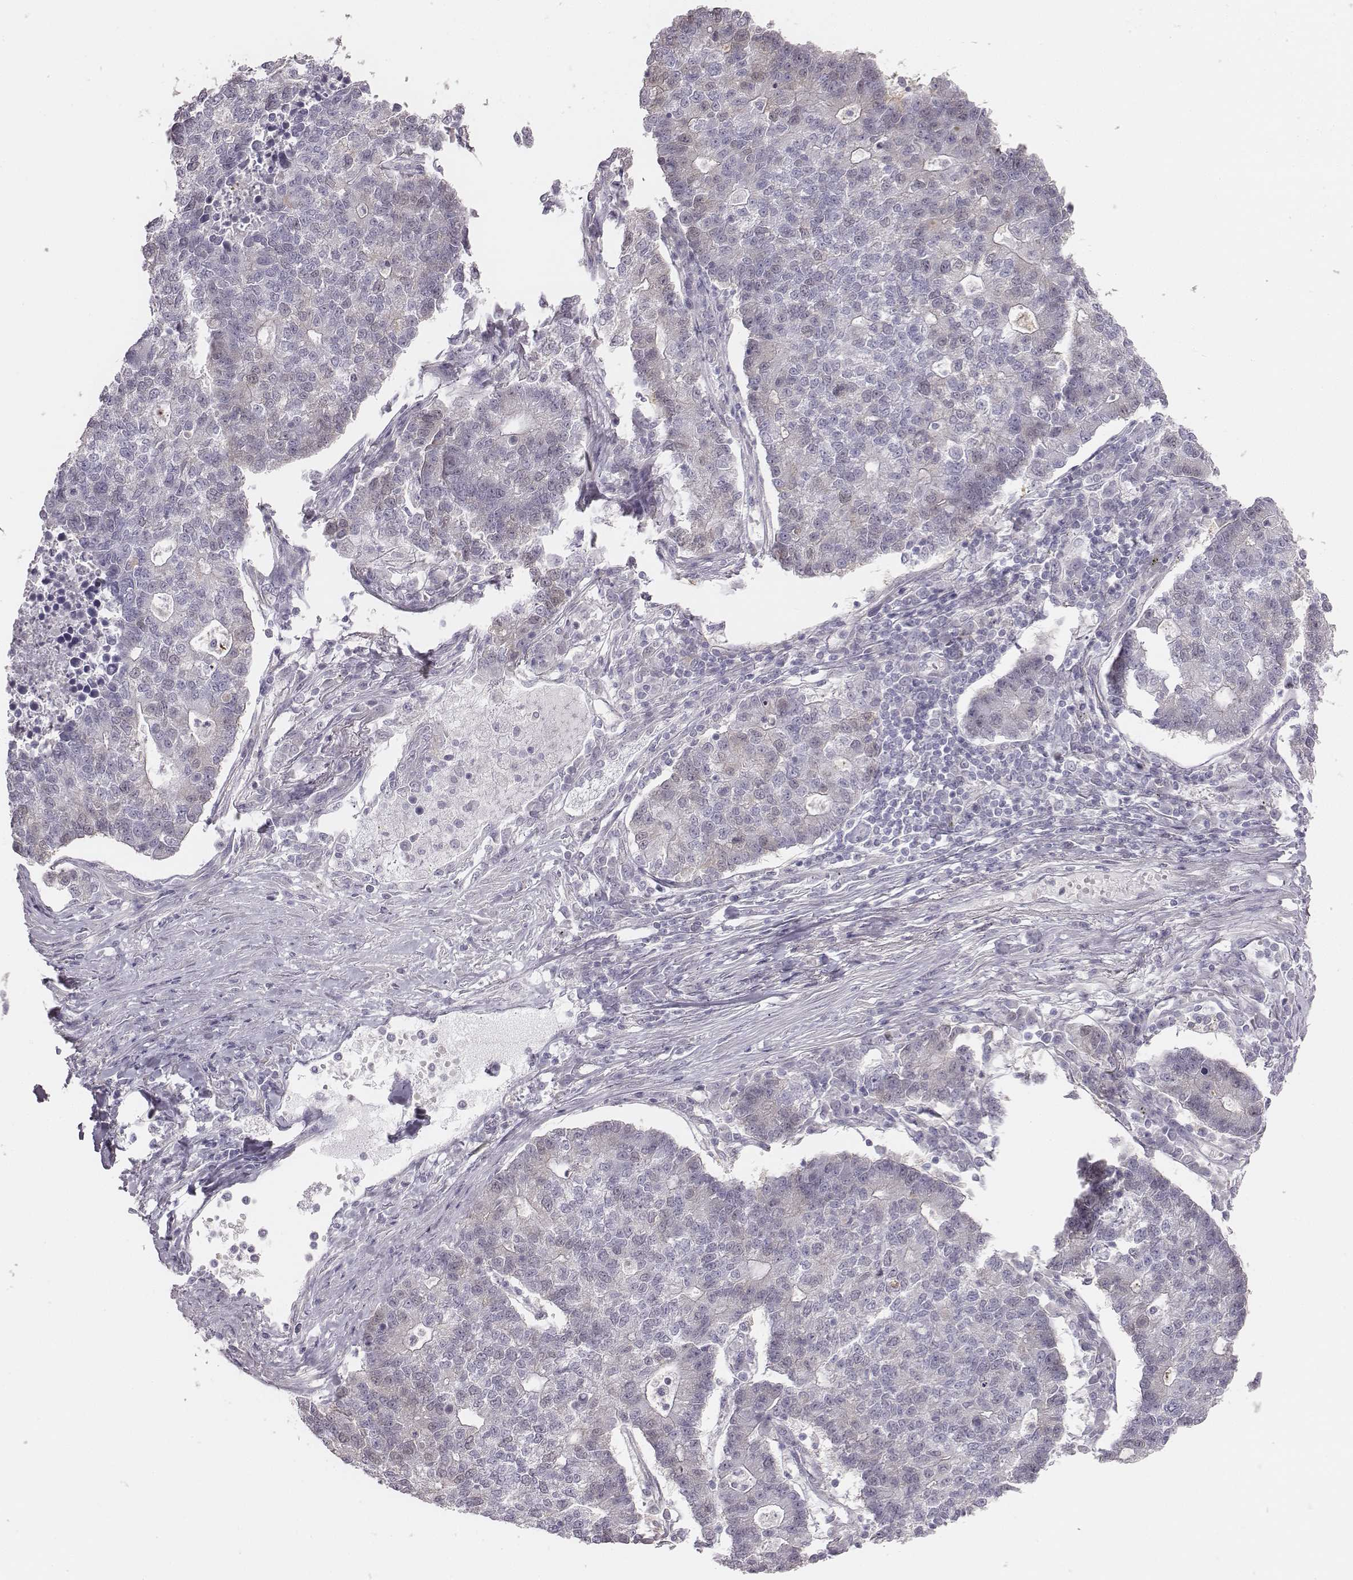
{"staining": {"intensity": "negative", "quantity": "none", "location": "none"}, "tissue": "lung cancer", "cell_type": "Tumor cells", "image_type": "cancer", "snomed": [{"axis": "morphology", "description": "Adenocarcinoma, NOS"}, {"axis": "topography", "description": "Lung"}], "caption": "Image shows no protein positivity in tumor cells of adenocarcinoma (lung) tissue.", "gene": "PBK", "patient": {"sex": "male", "age": 57}}